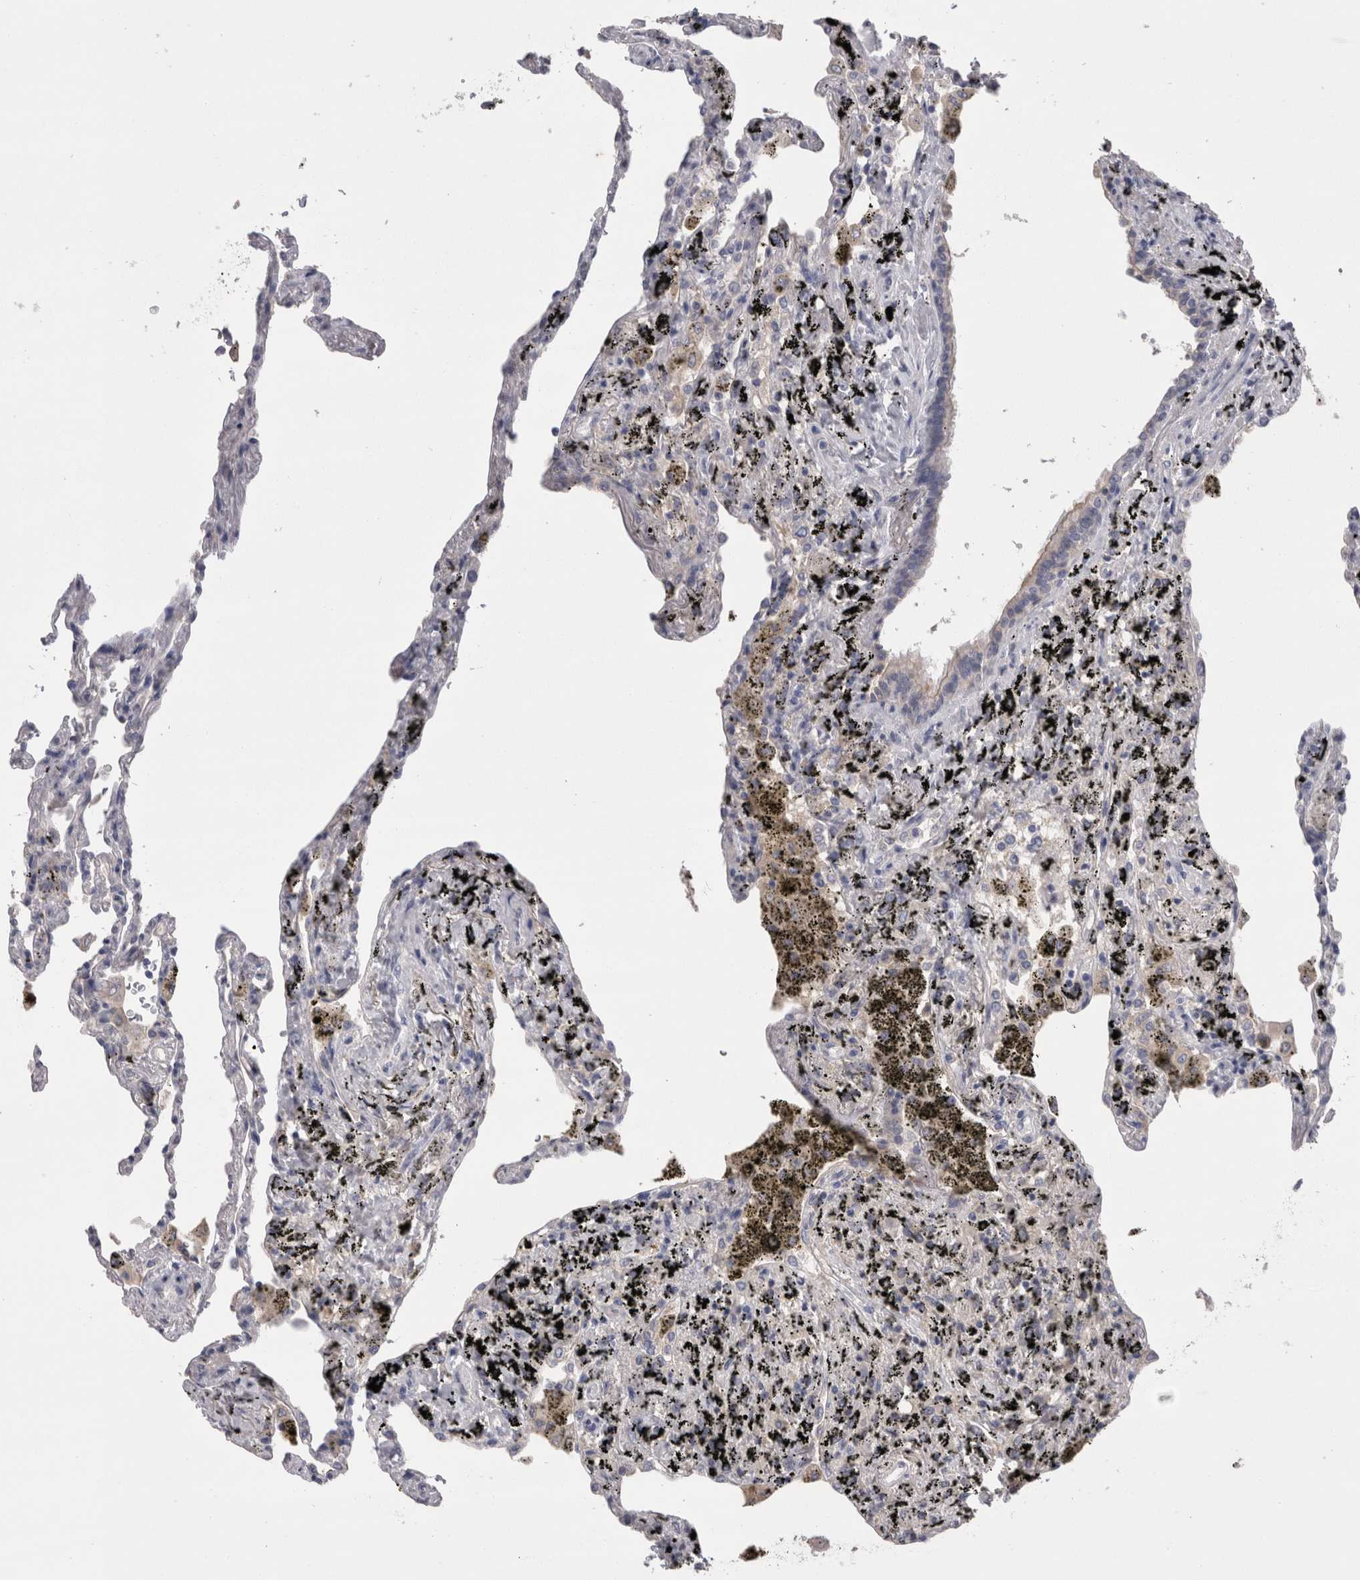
{"staining": {"intensity": "negative", "quantity": "none", "location": "none"}, "tissue": "lung", "cell_type": "Alveolar cells", "image_type": "normal", "snomed": [{"axis": "morphology", "description": "Normal tissue, NOS"}, {"axis": "topography", "description": "Lung"}], "caption": "High power microscopy image of an immunohistochemistry (IHC) histopathology image of unremarkable lung, revealing no significant staining in alveolar cells. The staining is performed using DAB (3,3'-diaminobenzidine) brown chromogen with nuclei counter-stained in using hematoxylin.", "gene": "REG1A", "patient": {"sex": "male", "age": 59}}